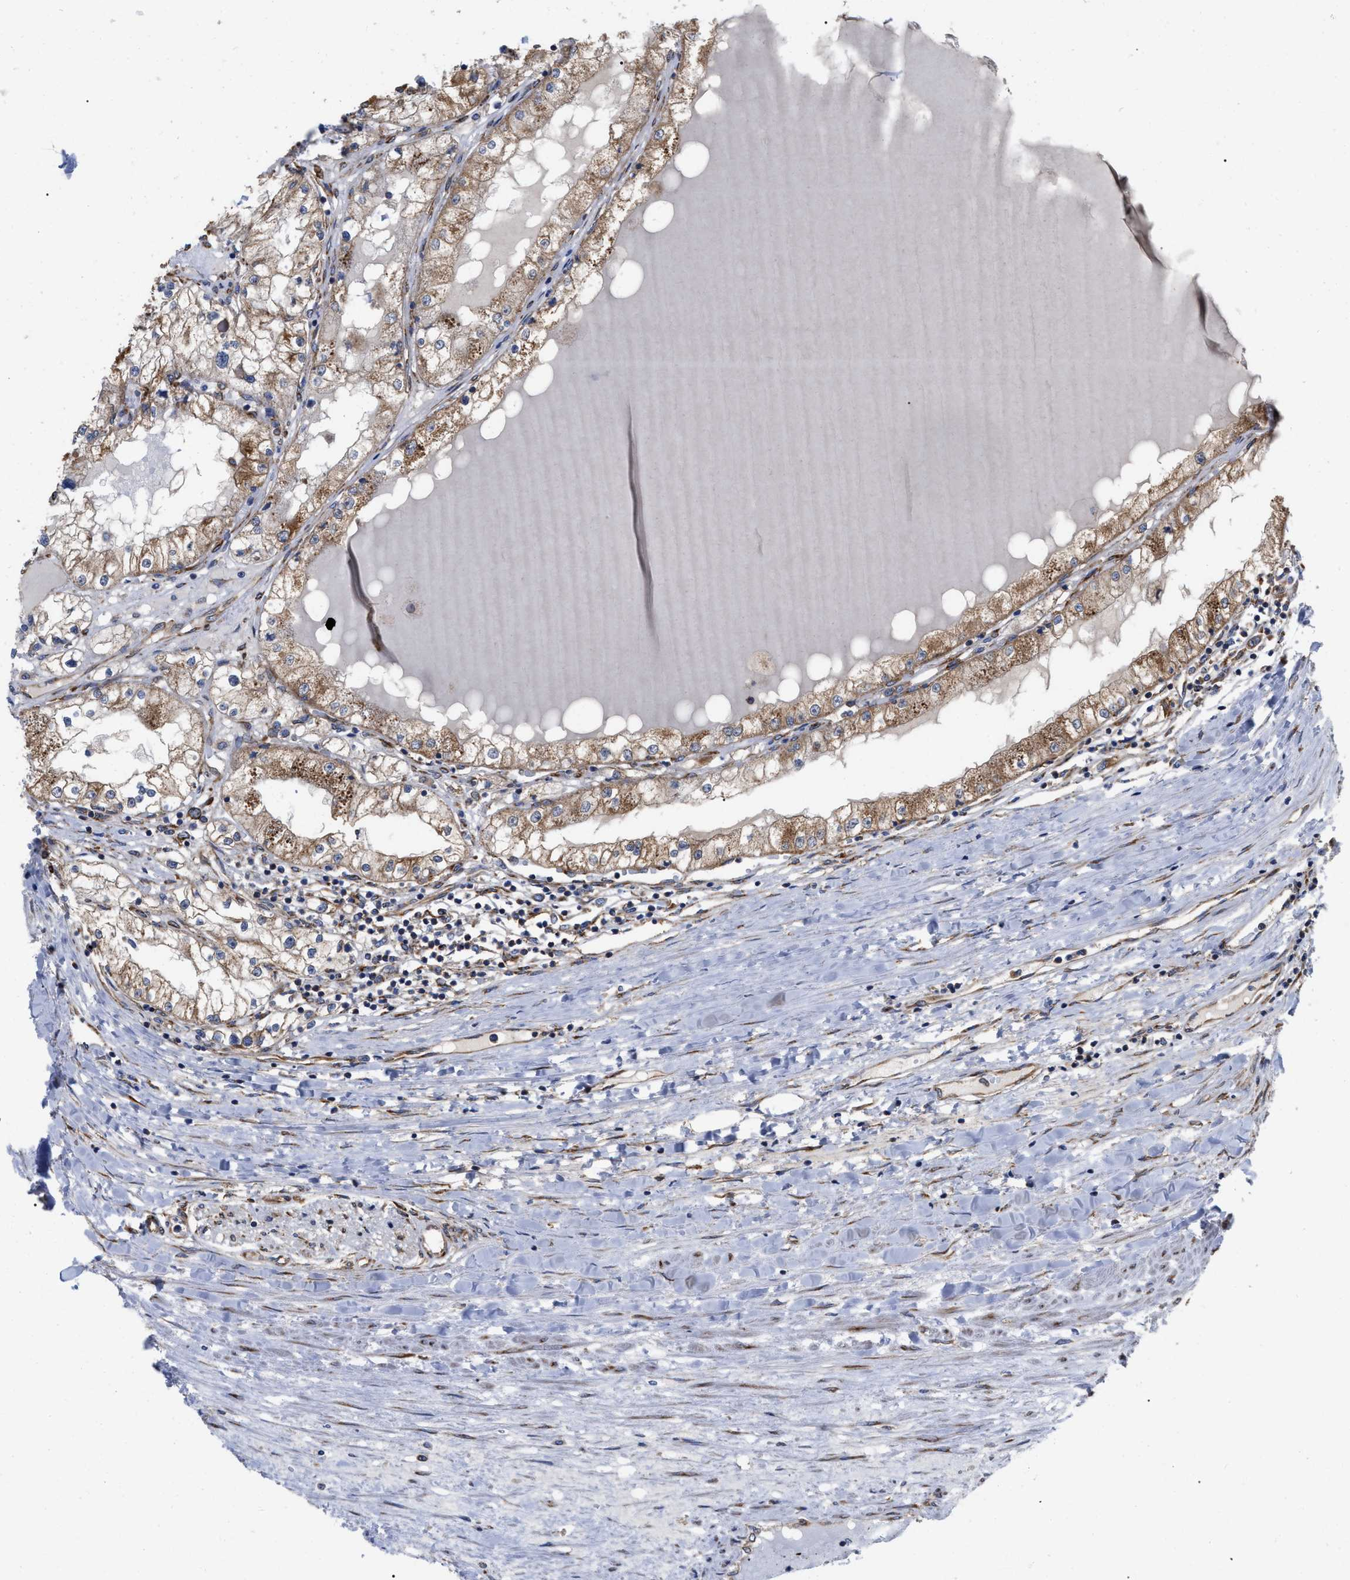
{"staining": {"intensity": "moderate", "quantity": ">75%", "location": "cytoplasmic/membranous"}, "tissue": "renal cancer", "cell_type": "Tumor cells", "image_type": "cancer", "snomed": [{"axis": "morphology", "description": "Adenocarcinoma, NOS"}, {"axis": "topography", "description": "Kidney"}], "caption": "A brown stain labels moderate cytoplasmic/membranous positivity of a protein in renal cancer (adenocarcinoma) tumor cells. (Brightfield microscopy of DAB IHC at high magnification).", "gene": "FAM120A", "patient": {"sex": "male", "age": 68}}